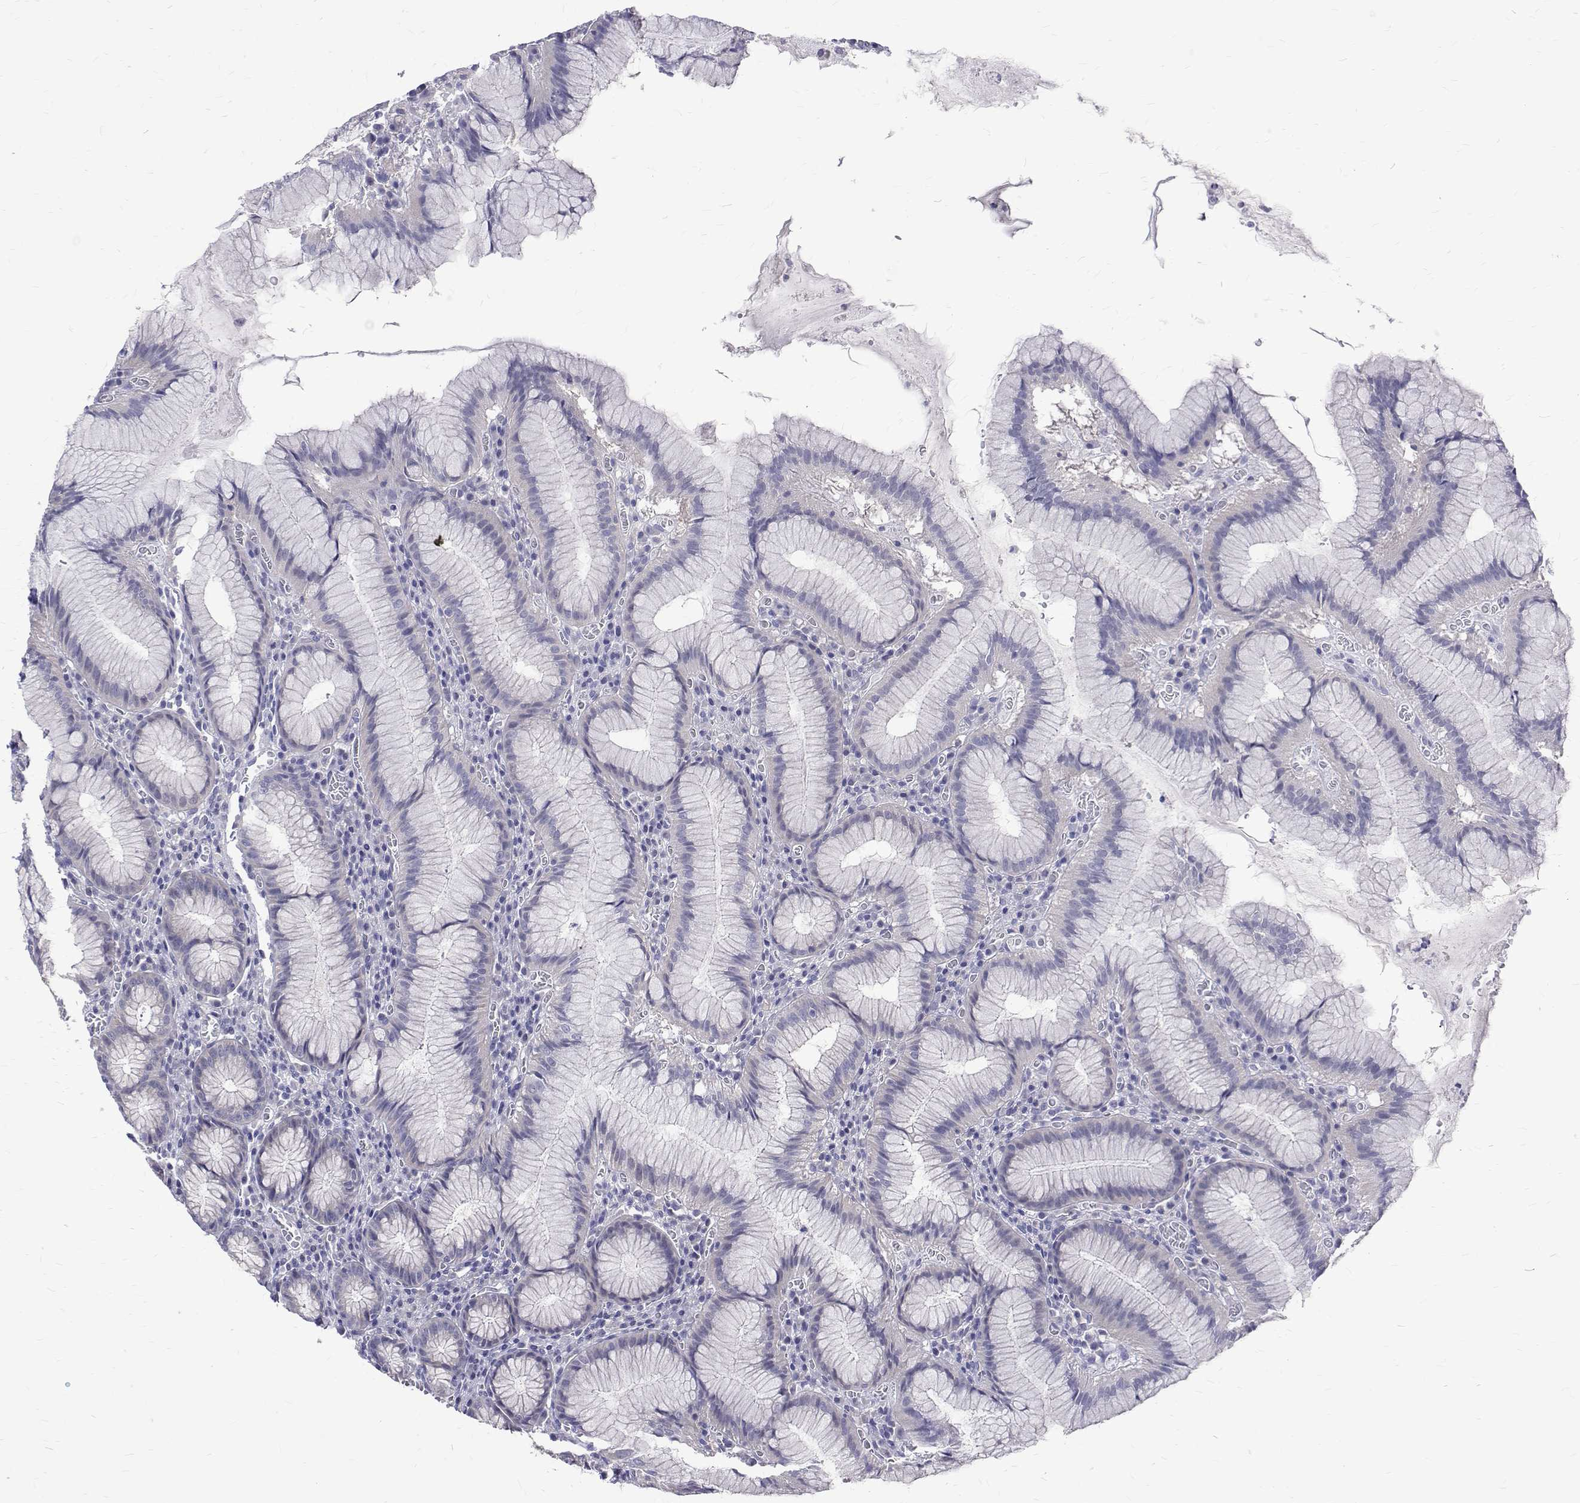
{"staining": {"intensity": "weak", "quantity": "<25%", "location": "cytoplasmic/membranous"}, "tissue": "stomach", "cell_type": "Glandular cells", "image_type": "normal", "snomed": [{"axis": "morphology", "description": "Normal tissue, NOS"}, {"axis": "topography", "description": "Stomach"}], "caption": "The histopathology image shows no significant positivity in glandular cells of stomach. (Stains: DAB IHC with hematoxylin counter stain, Microscopy: brightfield microscopy at high magnification).", "gene": "PADI1", "patient": {"sex": "male", "age": 55}}